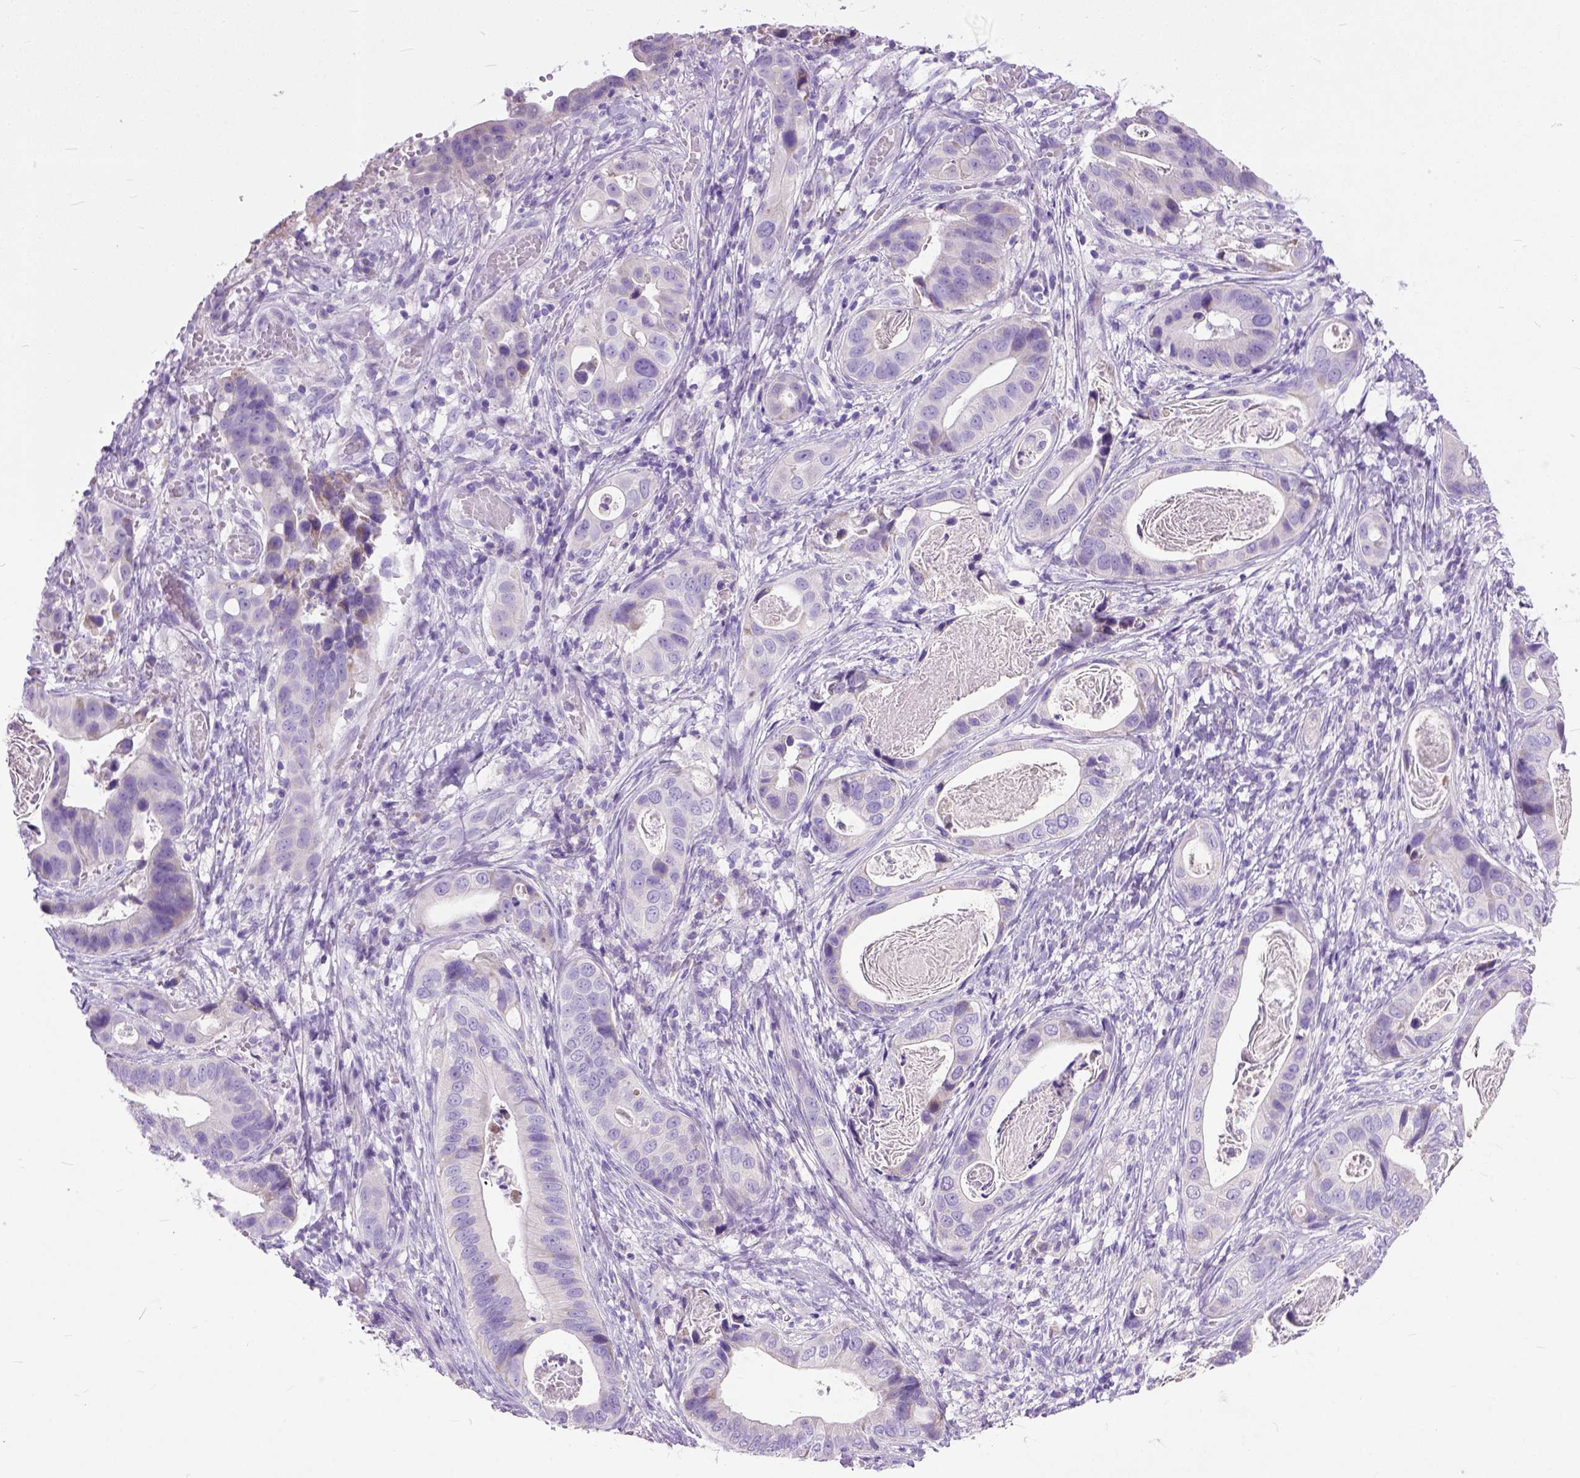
{"staining": {"intensity": "negative", "quantity": "none", "location": "none"}, "tissue": "stomach cancer", "cell_type": "Tumor cells", "image_type": "cancer", "snomed": [{"axis": "morphology", "description": "Adenocarcinoma, NOS"}, {"axis": "topography", "description": "Stomach"}], "caption": "Tumor cells show no significant expression in stomach cancer (adenocarcinoma).", "gene": "PLK5", "patient": {"sex": "male", "age": 84}}